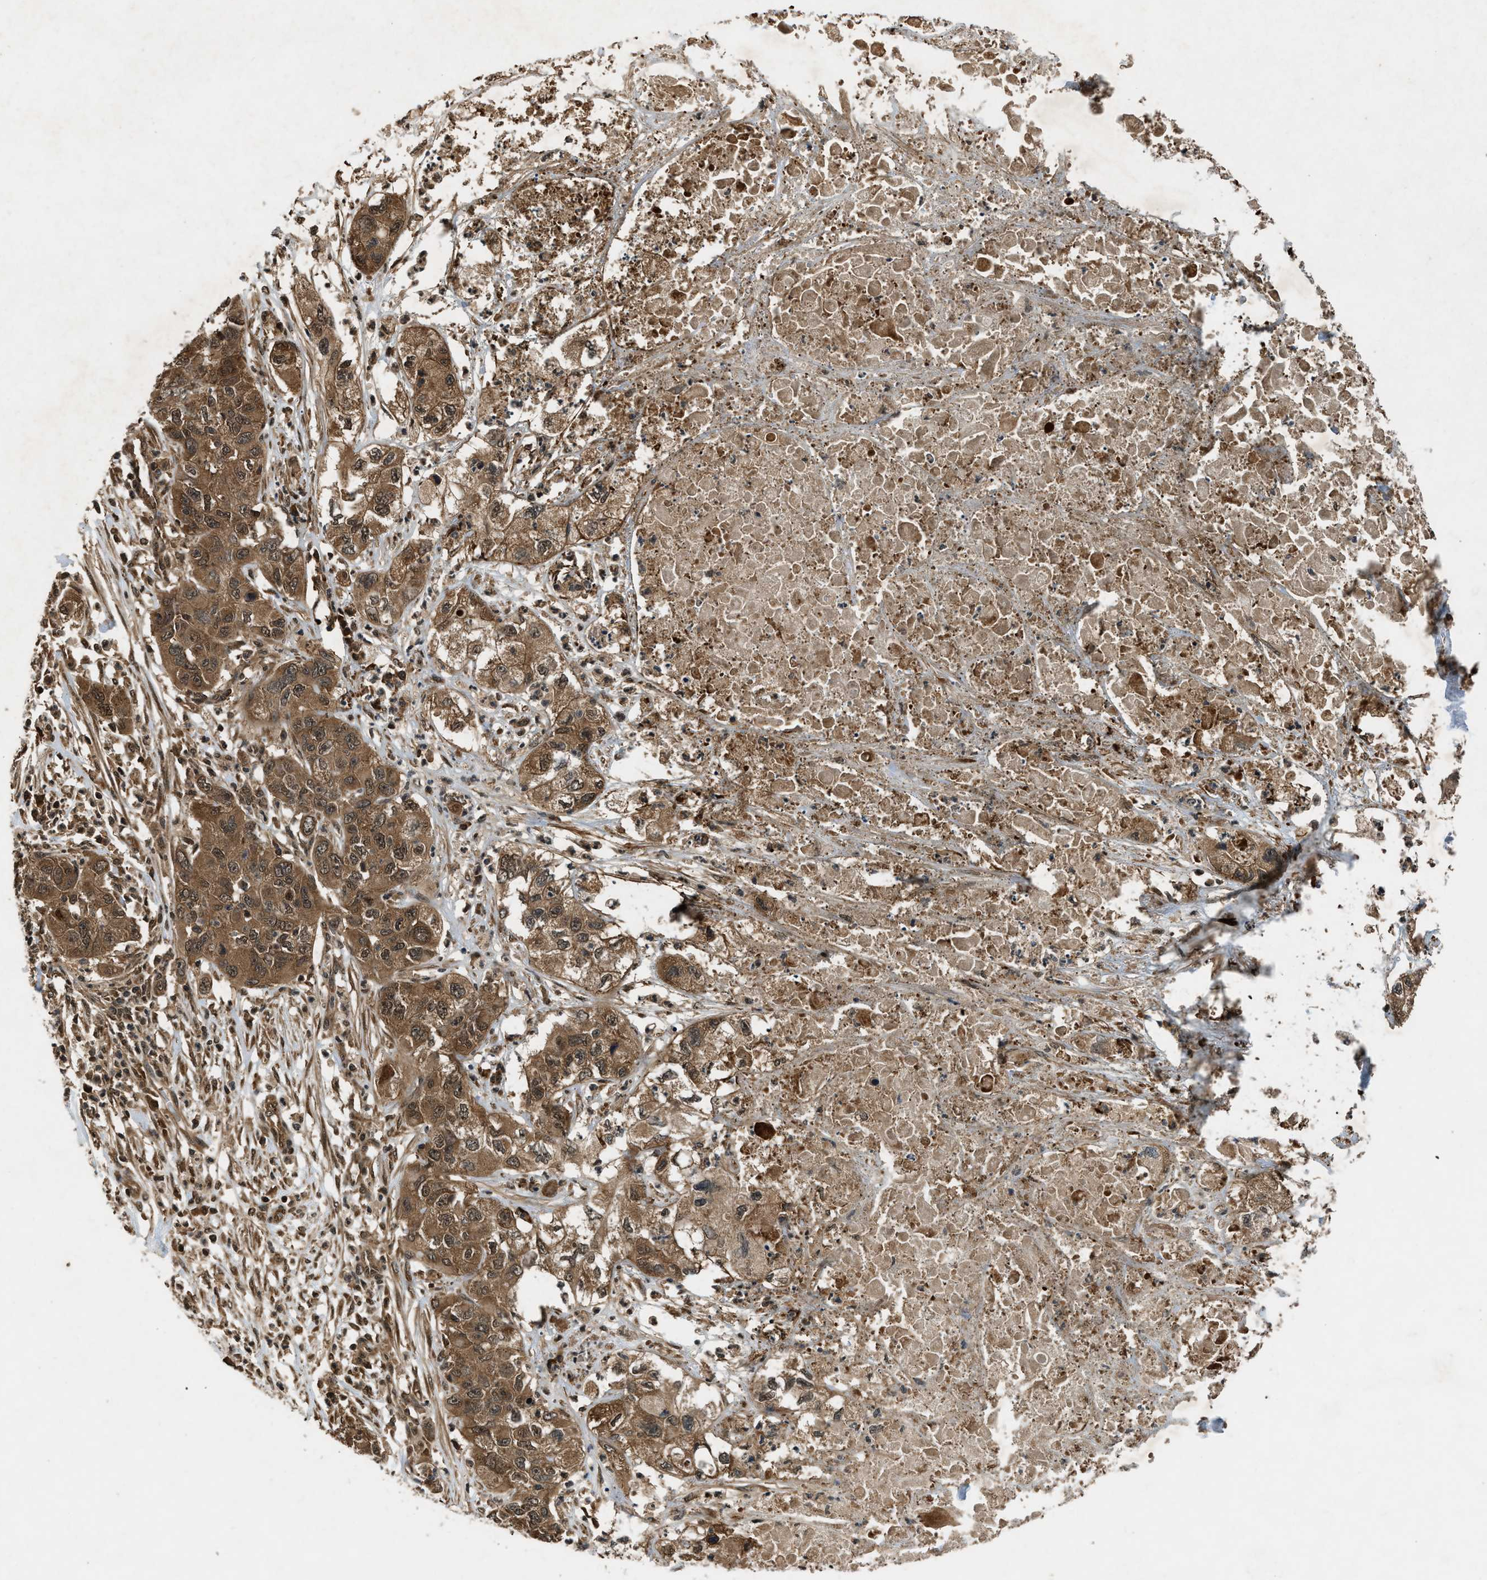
{"staining": {"intensity": "moderate", "quantity": ">75%", "location": "cytoplasmic/membranous"}, "tissue": "pancreatic cancer", "cell_type": "Tumor cells", "image_type": "cancer", "snomed": [{"axis": "morphology", "description": "Adenocarcinoma, NOS"}, {"axis": "topography", "description": "Pancreas"}], "caption": "A medium amount of moderate cytoplasmic/membranous staining is identified in about >75% of tumor cells in pancreatic adenocarcinoma tissue. (DAB (3,3'-diaminobenzidine) = brown stain, brightfield microscopy at high magnification).", "gene": "RPS6KB1", "patient": {"sex": "female", "age": 78}}